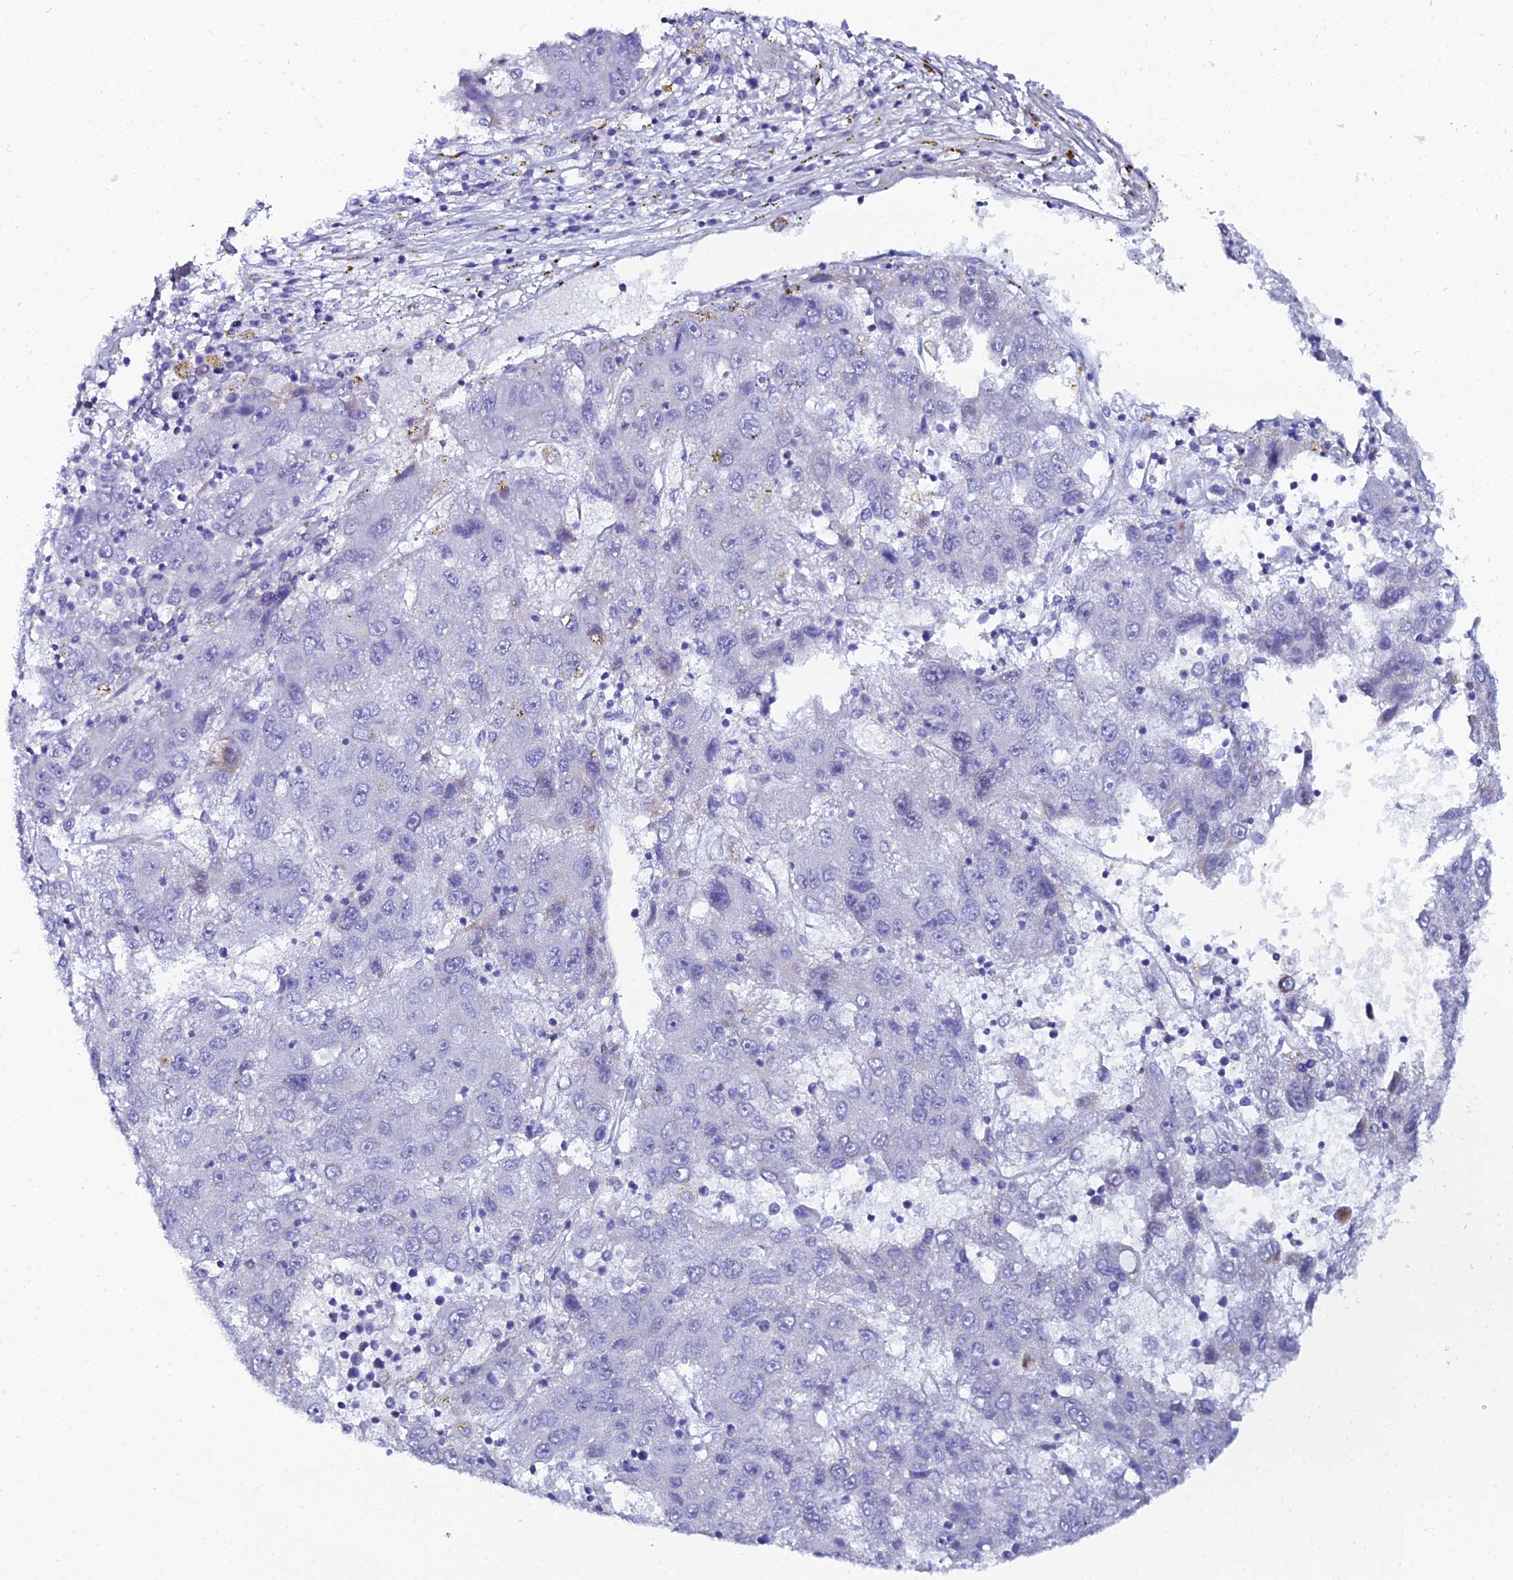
{"staining": {"intensity": "negative", "quantity": "none", "location": "none"}, "tissue": "liver cancer", "cell_type": "Tumor cells", "image_type": "cancer", "snomed": [{"axis": "morphology", "description": "Carcinoma, Hepatocellular, NOS"}, {"axis": "topography", "description": "Liver"}], "caption": "A high-resolution photomicrograph shows IHC staining of liver cancer, which reveals no significant expression in tumor cells.", "gene": "DHX34", "patient": {"sex": "male", "age": 49}}